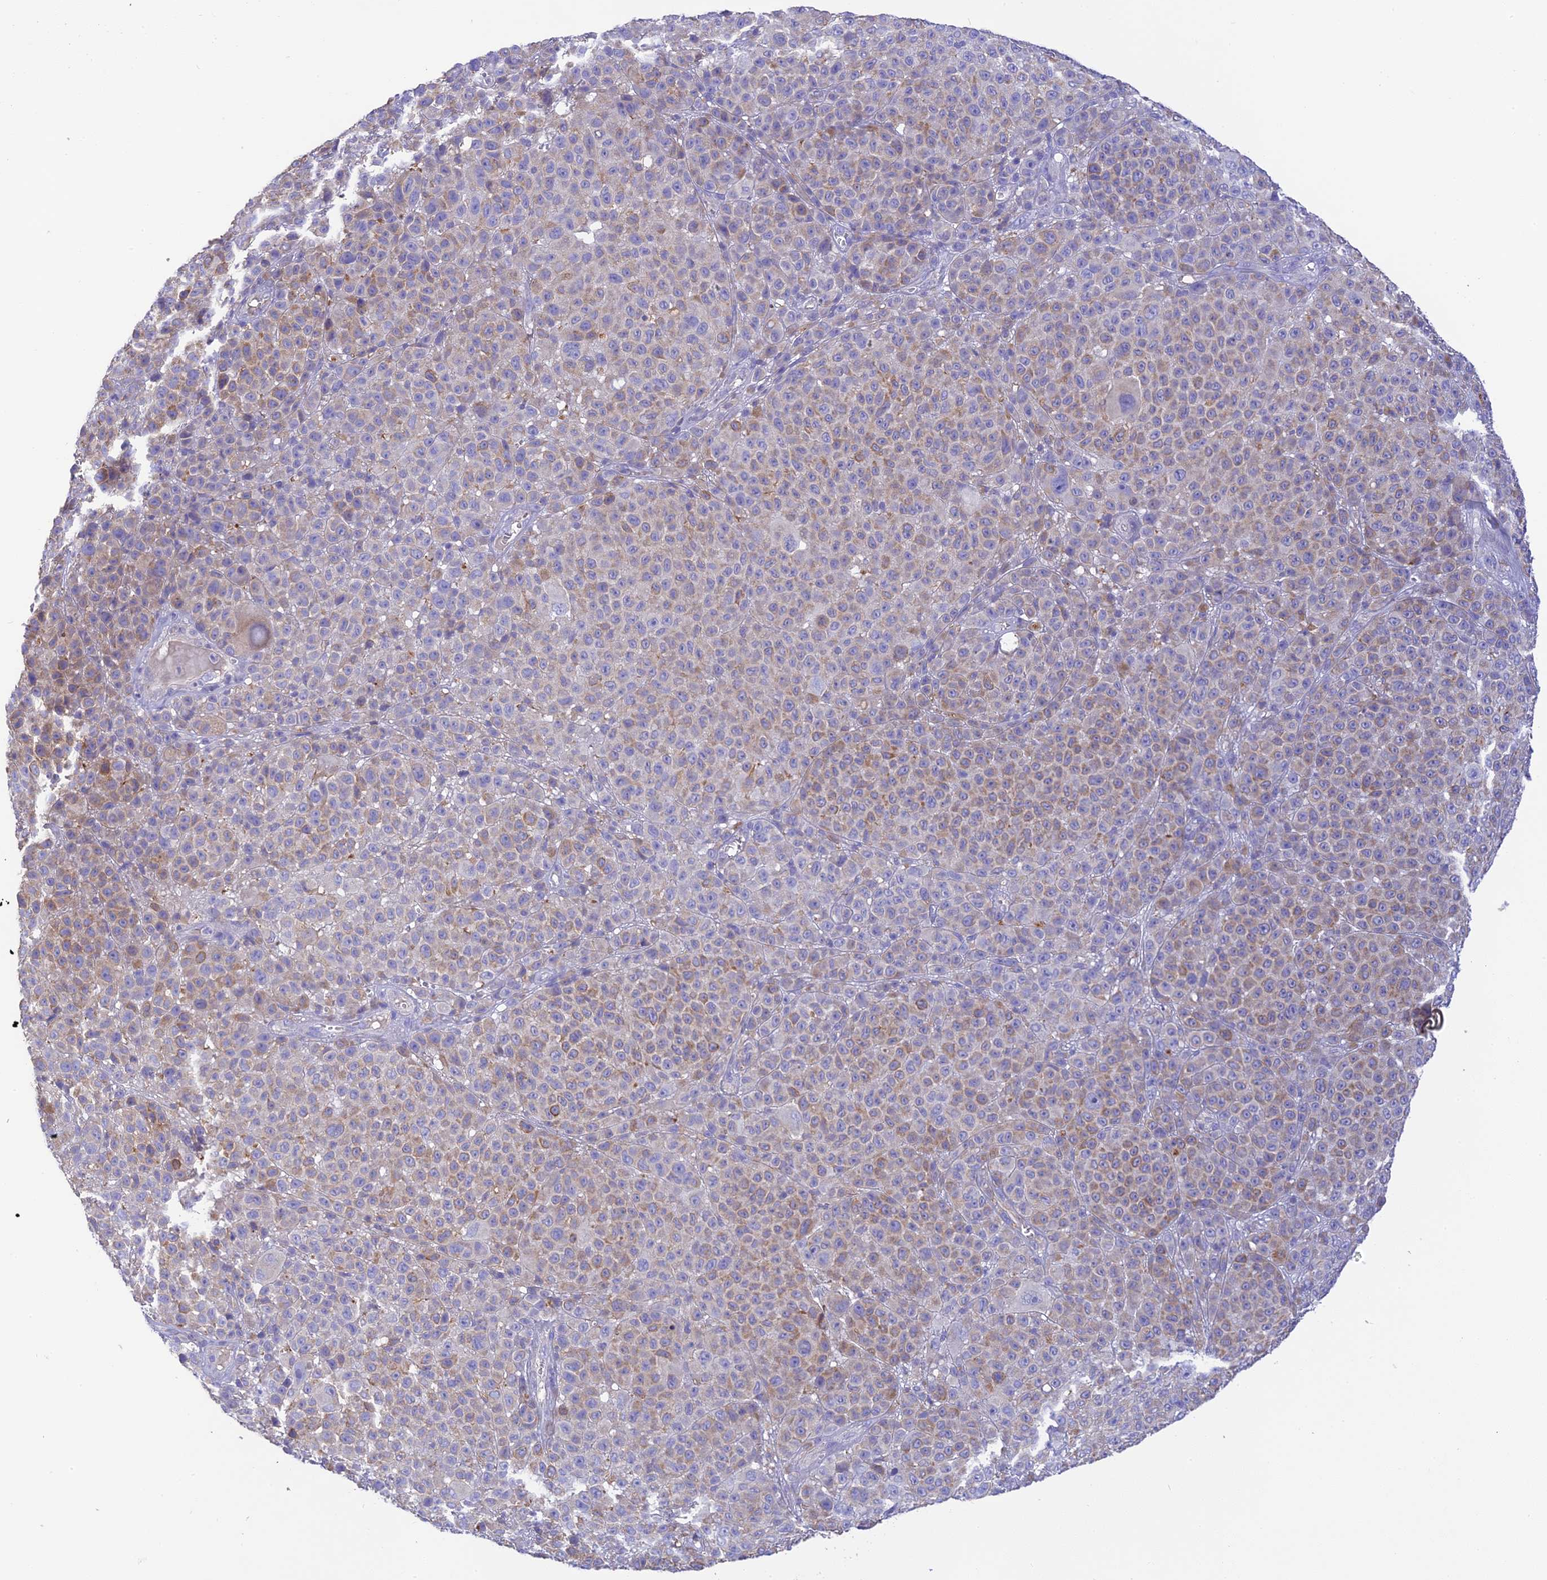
{"staining": {"intensity": "weak", "quantity": "25%-75%", "location": "cytoplasmic/membranous"}, "tissue": "melanoma", "cell_type": "Tumor cells", "image_type": "cancer", "snomed": [{"axis": "morphology", "description": "Malignant melanoma, NOS"}, {"axis": "topography", "description": "Skin"}], "caption": "Protein staining of melanoma tissue exhibits weak cytoplasmic/membranous expression in approximately 25%-75% of tumor cells. The protein is shown in brown color, while the nuclei are stained blue.", "gene": "HSD17B2", "patient": {"sex": "female", "age": 94}}